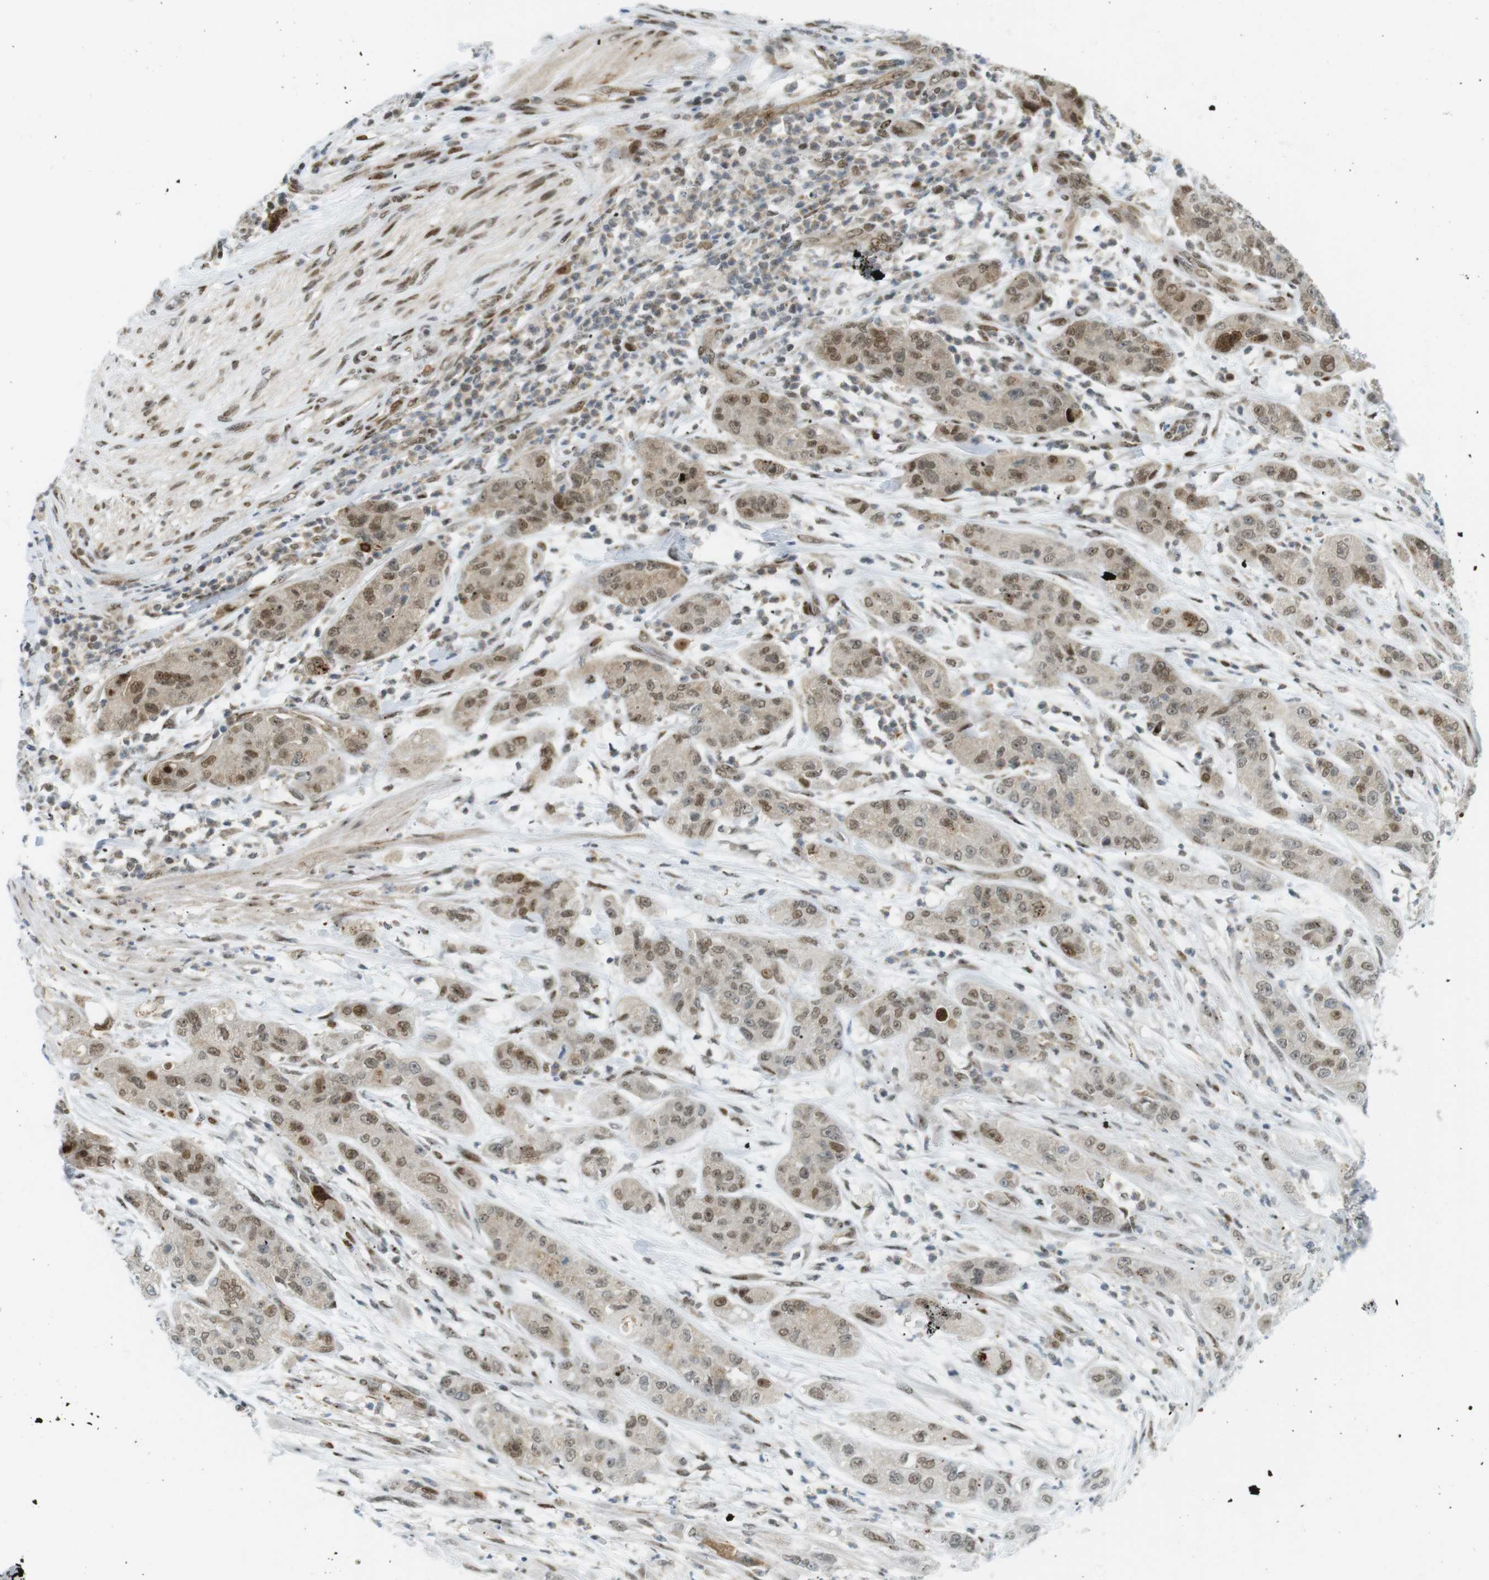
{"staining": {"intensity": "moderate", "quantity": ">75%", "location": "cytoplasmic/membranous,nuclear"}, "tissue": "pancreatic cancer", "cell_type": "Tumor cells", "image_type": "cancer", "snomed": [{"axis": "morphology", "description": "Adenocarcinoma, NOS"}, {"axis": "topography", "description": "Pancreas"}], "caption": "IHC histopathology image of neoplastic tissue: human pancreatic adenocarcinoma stained using immunohistochemistry (IHC) shows medium levels of moderate protein expression localized specifically in the cytoplasmic/membranous and nuclear of tumor cells, appearing as a cytoplasmic/membranous and nuclear brown color.", "gene": "UBB", "patient": {"sex": "female", "age": 78}}